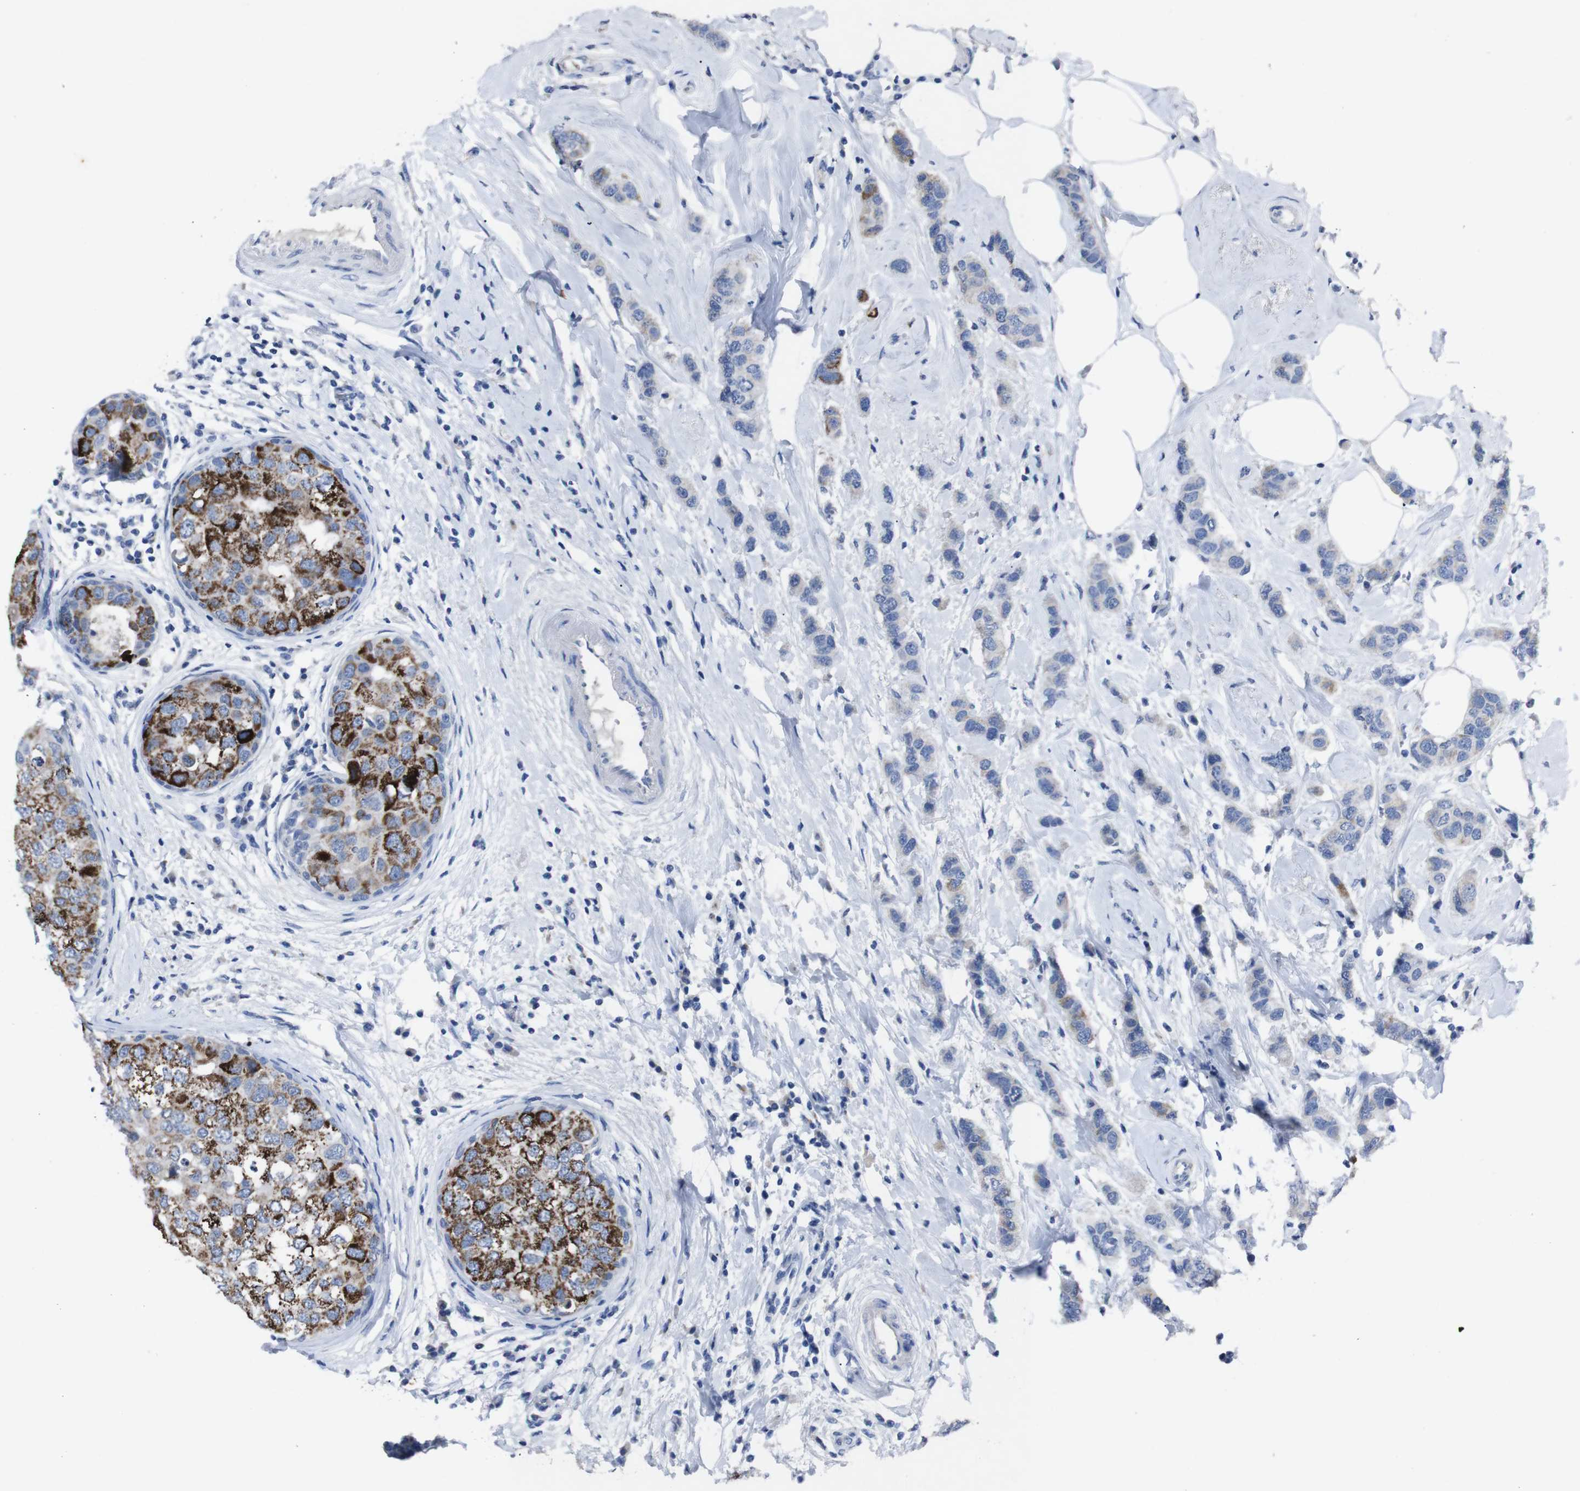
{"staining": {"intensity": "negative", "quantity": "none", "location": "none"}, "tissue": "breast cancer", "cell_type": "Tumor cells", "image_type": "cancer", "snomed": [{"axis": "morphology", "description": "Duct carcinoma"}, {"axis": "topography", "description": "Breast"}], "caption": "Immunohistochemistry (IHC) of breast cancer displays no positivity in tumor cells.", "gene": "GJB2", "patient": {"sex": "female", "age": 50}}